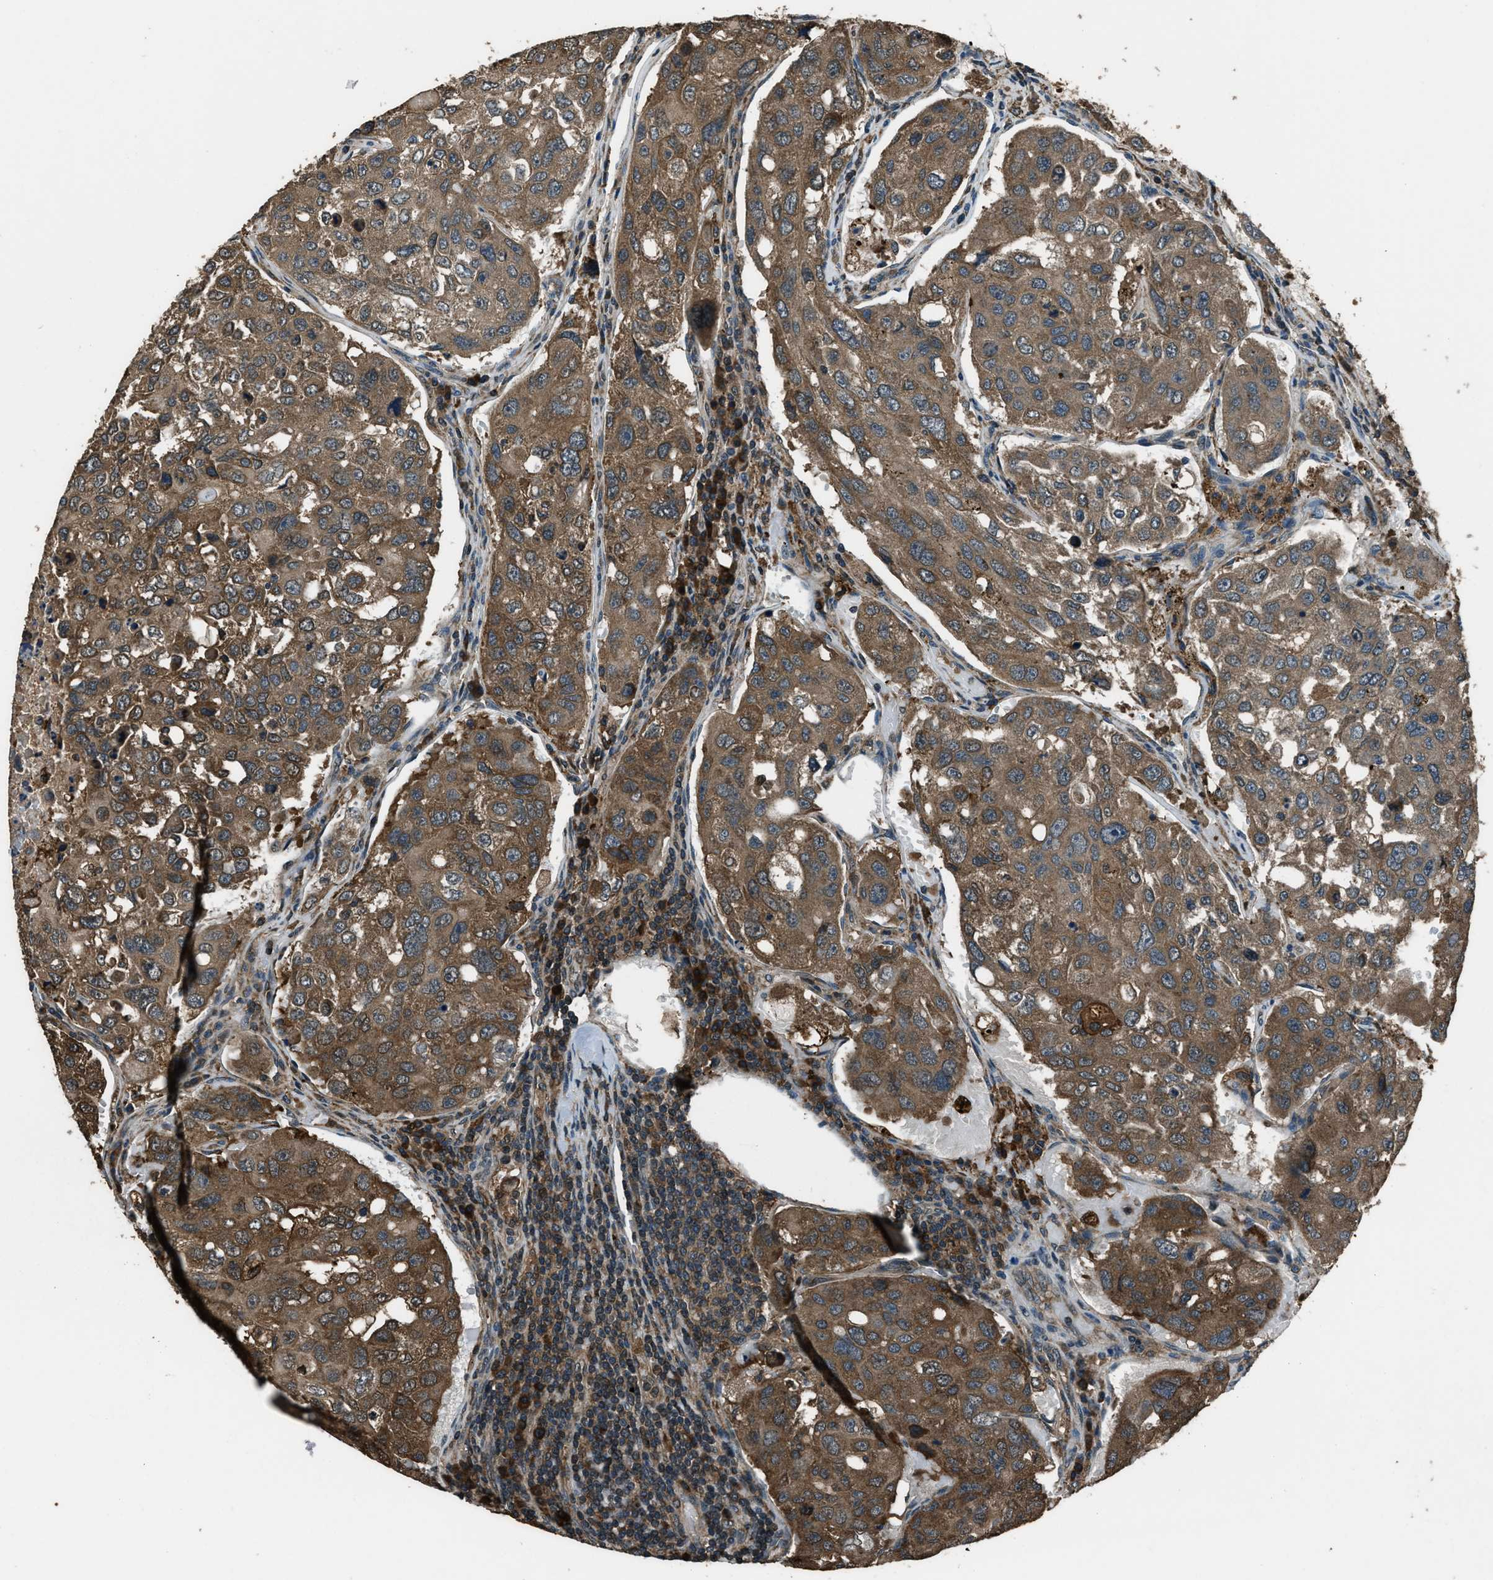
{"staining": {"intensity": "moderate", "quantity": ">75%", "location": "cytoplasmic/membranous"}, "tissue": "urothelial cancer", "cell_type": "Tumor cells", "image_type": "cancer", "snomed": [{"axis": "morphology", "description": "Urothelial carcinoma, High grade"}, {"axis": "topography", "description": "Lymph node"}, {"axis": "topography", "description": "Urinary bladder"}], "caption": "High-grade urothelial carcinoma was stained to show a protein in brown. There is medium levels of moderate cytoplasmic/membranous positivity in about >75% of tumor cells.", "gene": "TRIM4", "patient": {"sex": "male", "age": 51}}